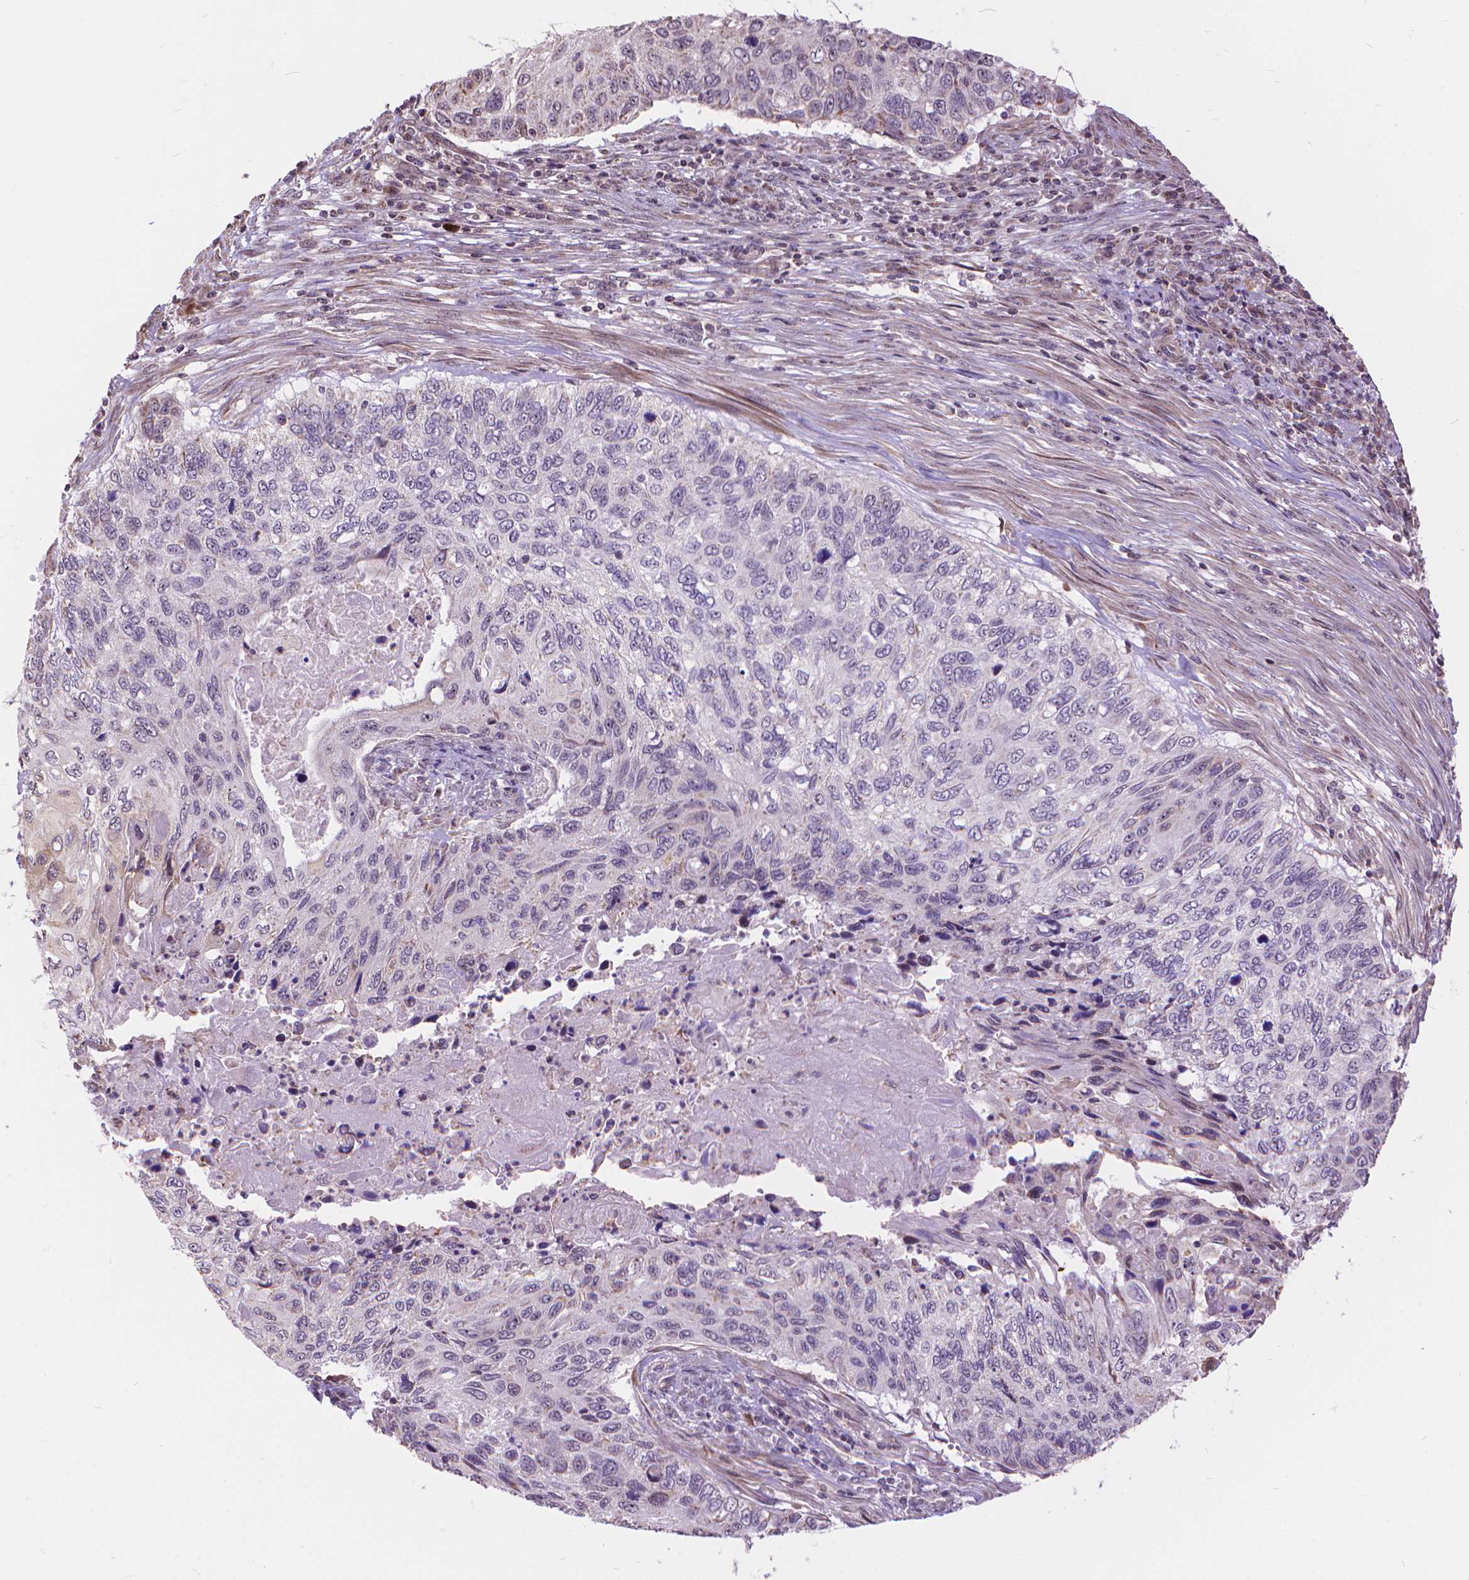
{"staining": {"intensity": "negative", "quantity": "none", "location": "none"}, "tissue": "cervical cancer", "cell_type": "Tumor cells", "image_type": "cancer", "snomed": [{"axis": "morphology", "description": "Squamous cell carcinoma, NOS"}, {"axis": "topography", "description": "Cervix"}], "caption": "Histopathology image shows no significant protein expression in tumor cells of cervical cancer (squamous cell carcinoma). The staining was performed using DAB (3,3'-diaminobenzidine) to visualize the protein expression in brown, while the nuclei were stained in blue with hematoxylin (Magnification: 20x).", "gene": "TMEM135", "patient": {"sex": "female", "age": 70}}